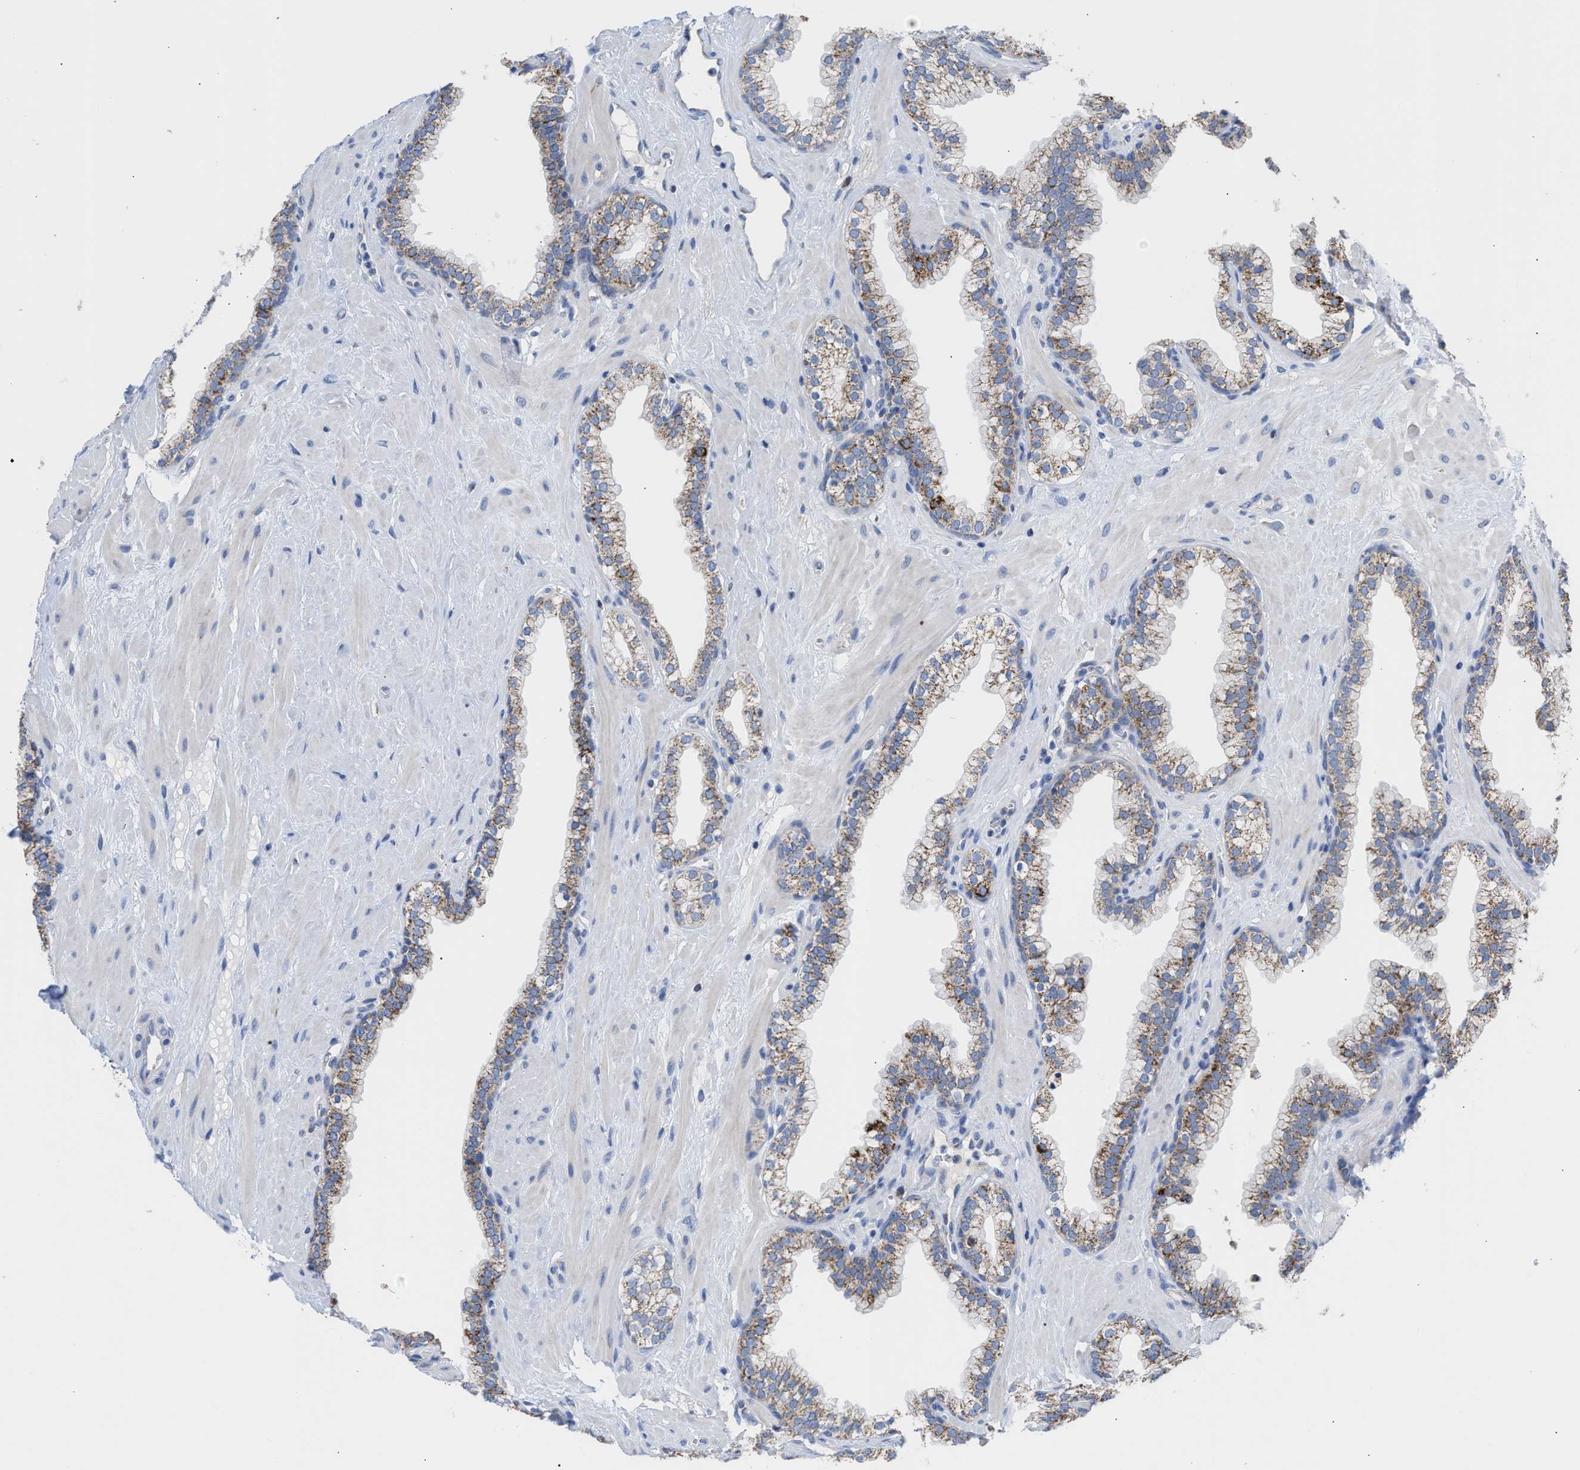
{"staining": {"intensity": "moderate", "quantity": ">75%", "location": "cytoplasmic/membranous"}, "tissue": "prostate", "cell_type": "Glandular cells", "image_type": "normal", "snomed": [{"axis": "morphology", "description": "Normal tissue, NOS"}, {"axis": "morphology", "description": "Urothelial carcinoma, Low grade"}, {"axis": "topography", "description": "Urinary bladder"}, {"axis": "topography", "description": "Prostate"}], "caption": "Immunohistochemistry (IHC) photomicrograph of benign prostate: human prostate stained using IHC shows medium levels of moderate protein expression localized specifically in the cytoplasmic/membranous of glandular cells, appearing as a cytoplasmic/membranous brown color.", "gene": "ACOT13", "patient": {"sex": "male", "age": 60}}